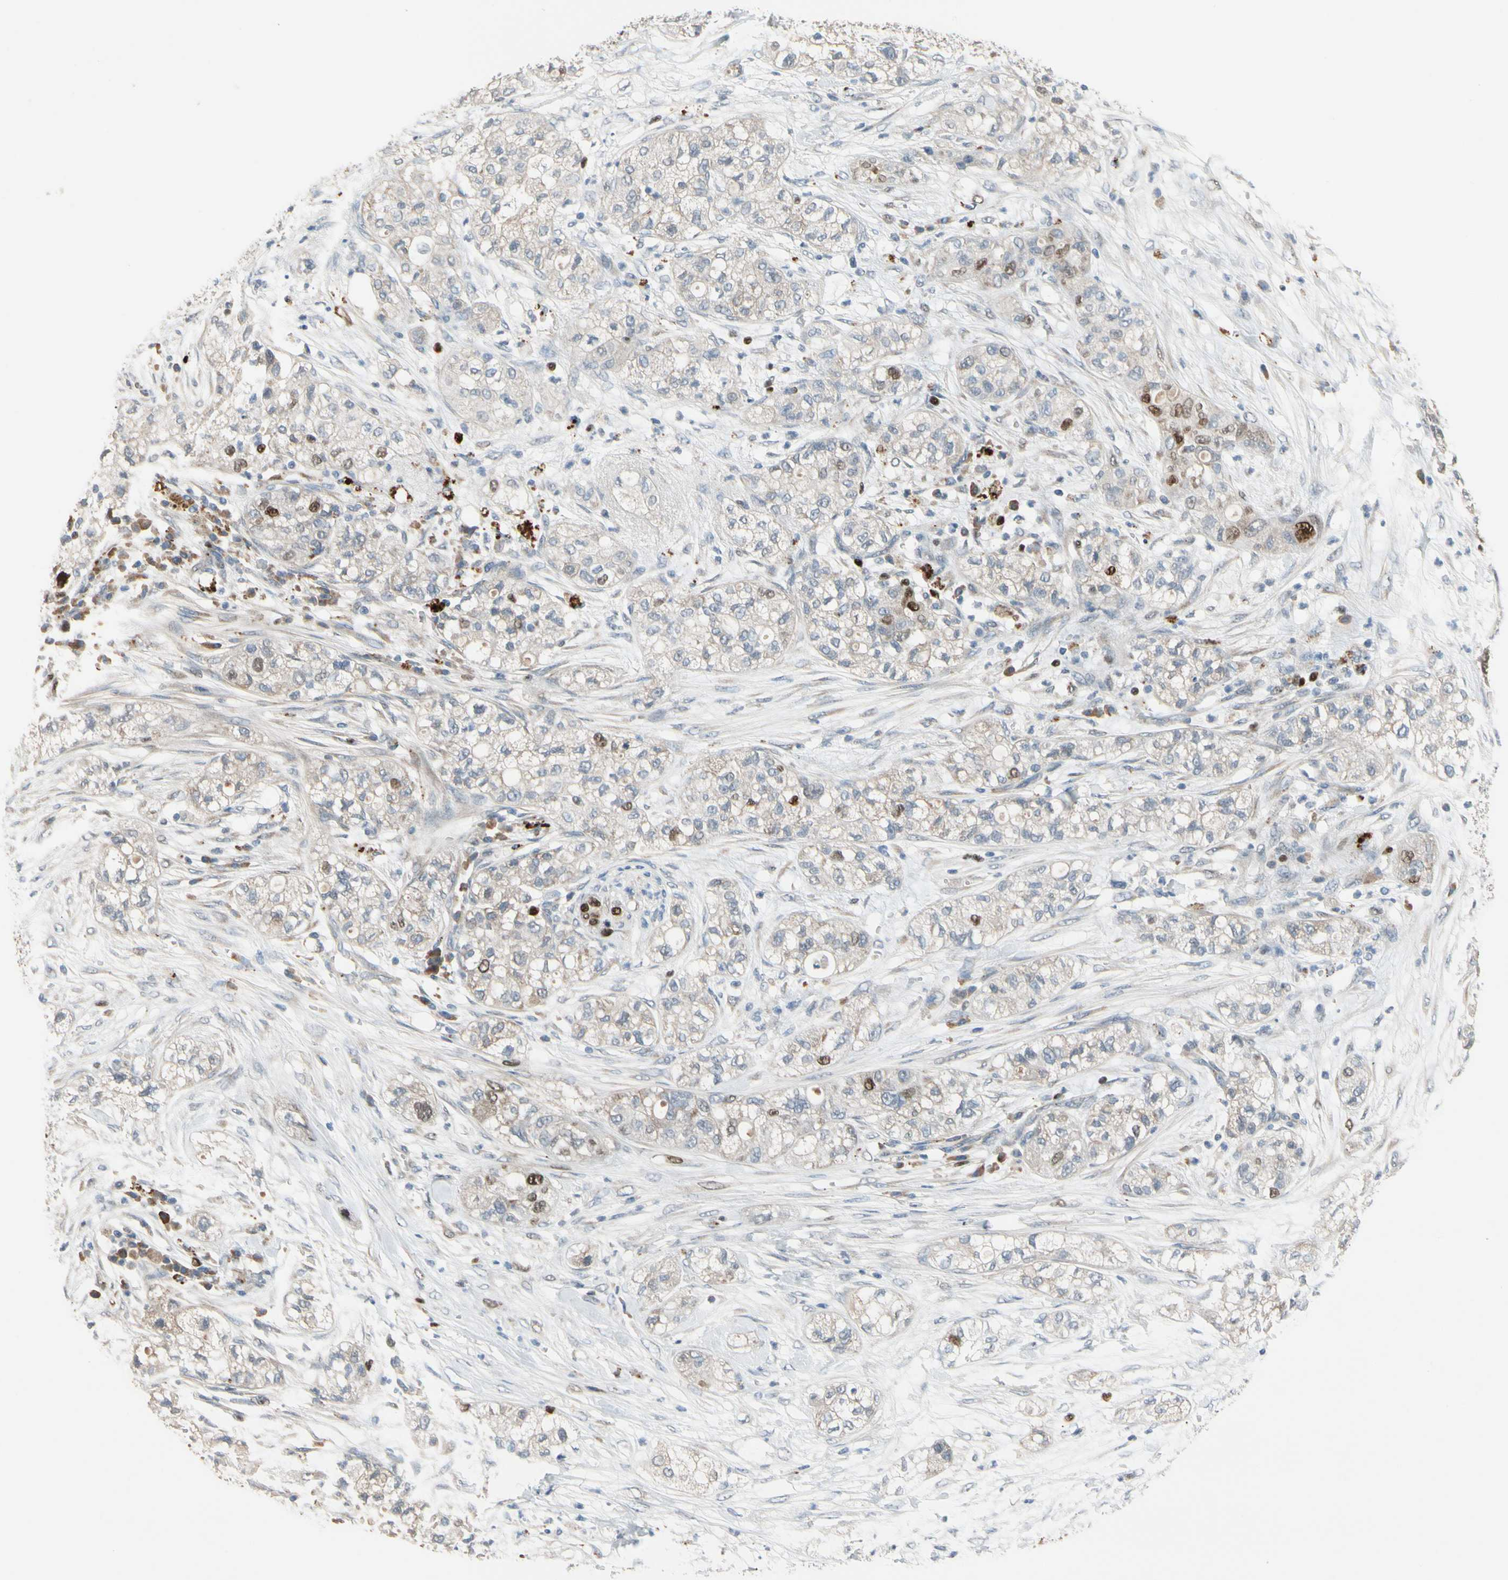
{"staining": {"intensity": "moderate", "quantity": "<25%", "location": "nuclear"}, "tissue": "pancreatic cancer", "cell_type": "Tumor cells", "image_type": "cancer", "snomed": [{"axis": "morphology", "description": "Adenocarcinoma, NOS"}, {"axis": "topography", "description": "Pancreas"}], "caption": "A histopathology image of human adenocarcinoma (pancreatic) stained for a protein exhibits moderate nuclear brown staining in tumor cells.", "gene": "ZKSCAN4", "patient": {"sex": "female", "age": 78}}